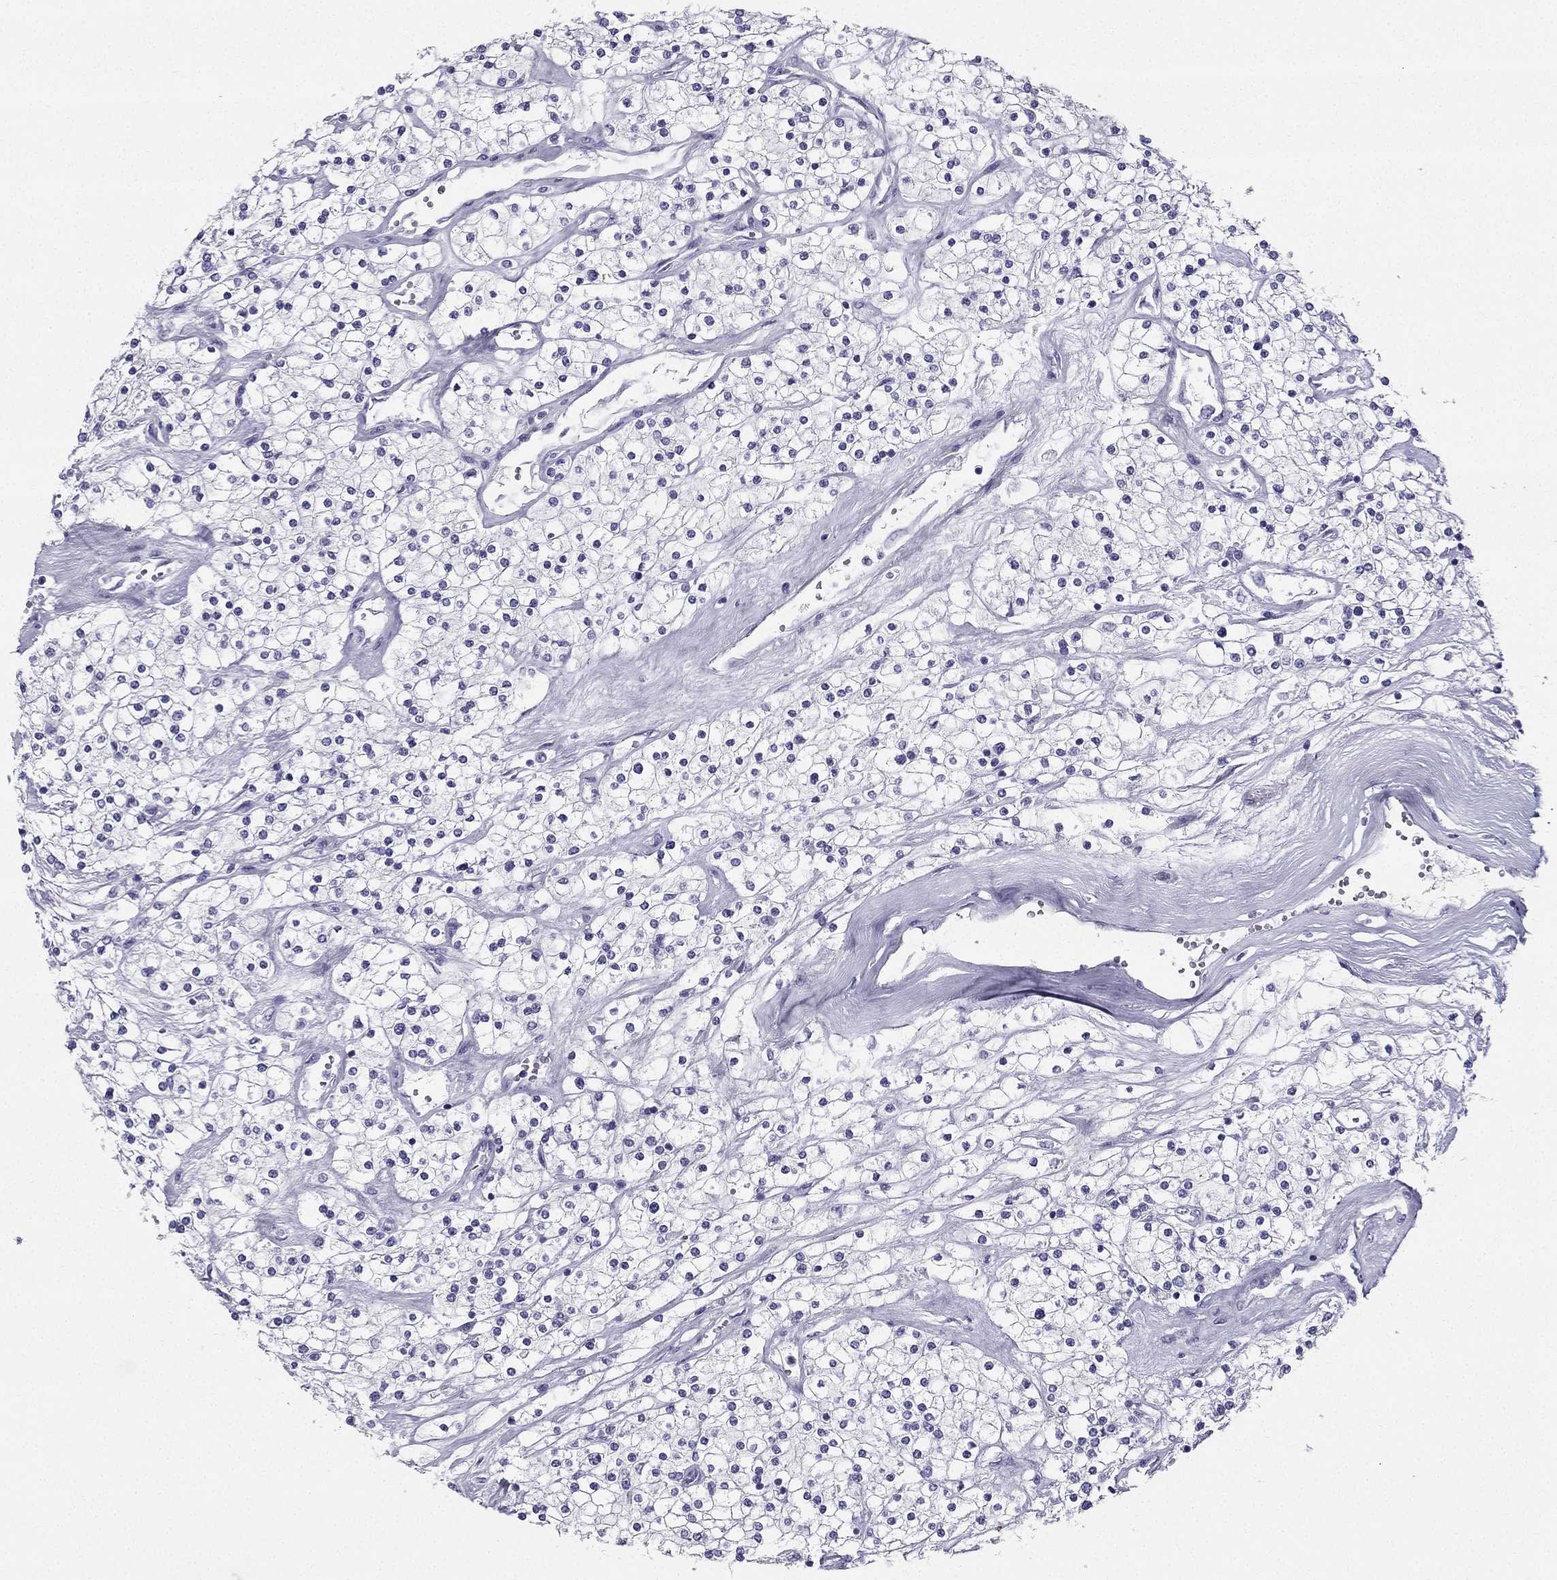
{"staining": {"intensity": "negative", "quantity": "none", "location": "none"}, "tissue": "renal cancer", "cell_type": "Tumor cells", "image_type": "cancer", "snomed": [{"axis": "morphology", "description": "Adenocarcinoma, NOS"}, {"axis": "topography", "description": "Kidney"}], "caption": "An immunohistochemistry histopathology image of adenocarcinoma (renal) is shown. There is no staining in tumor cells of adenocarcinoma (renal). (Immunohistochemistry (ihc), brightfield microscopy, high magnification).", "gene": "TFF3", "patient": {"sex": "male", "age": 80}}